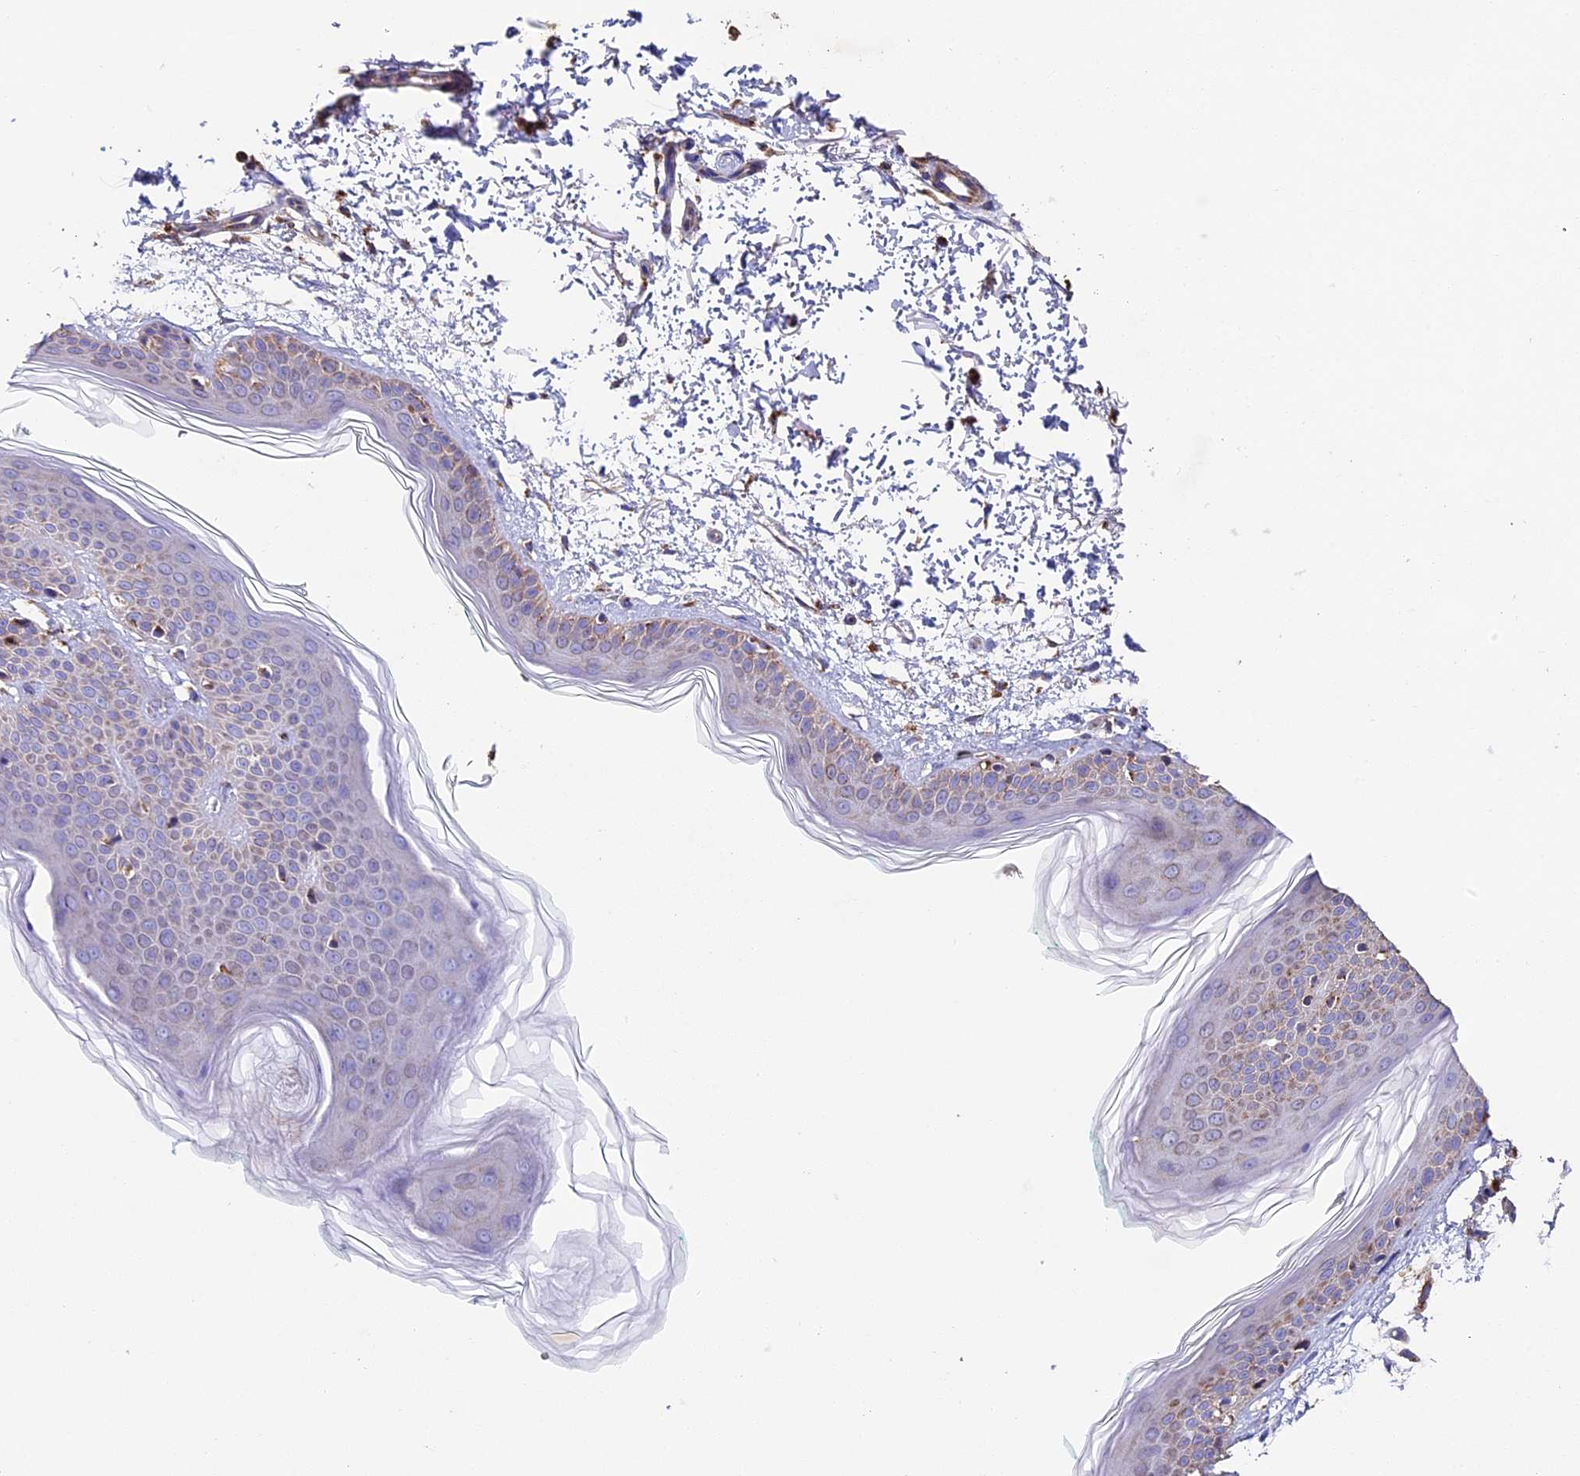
{"staining": {"intensity": "negative", "quantity": "none", "location": "none"}, "tissue": "skin", "cell_type": "Fibroblasts", "image_type": "normal", "snomed": [{"axis": "morphology", "description": "Normal tissue, NOS"}, {"axis": "topography", "description": "Skin"}], "caption": "Skin was stained to show a protein in brown. There is no significant positivity in fibroblasts. Brightfield microscopy of immunohistochemistry (IHC) stained with DAB (3,3'-diaminobenzidine) (brown) and hematoxylin (blue), captured at high magnification.", "gene": "ADAT1", "patient": {"sex": "male", "age": 66}}